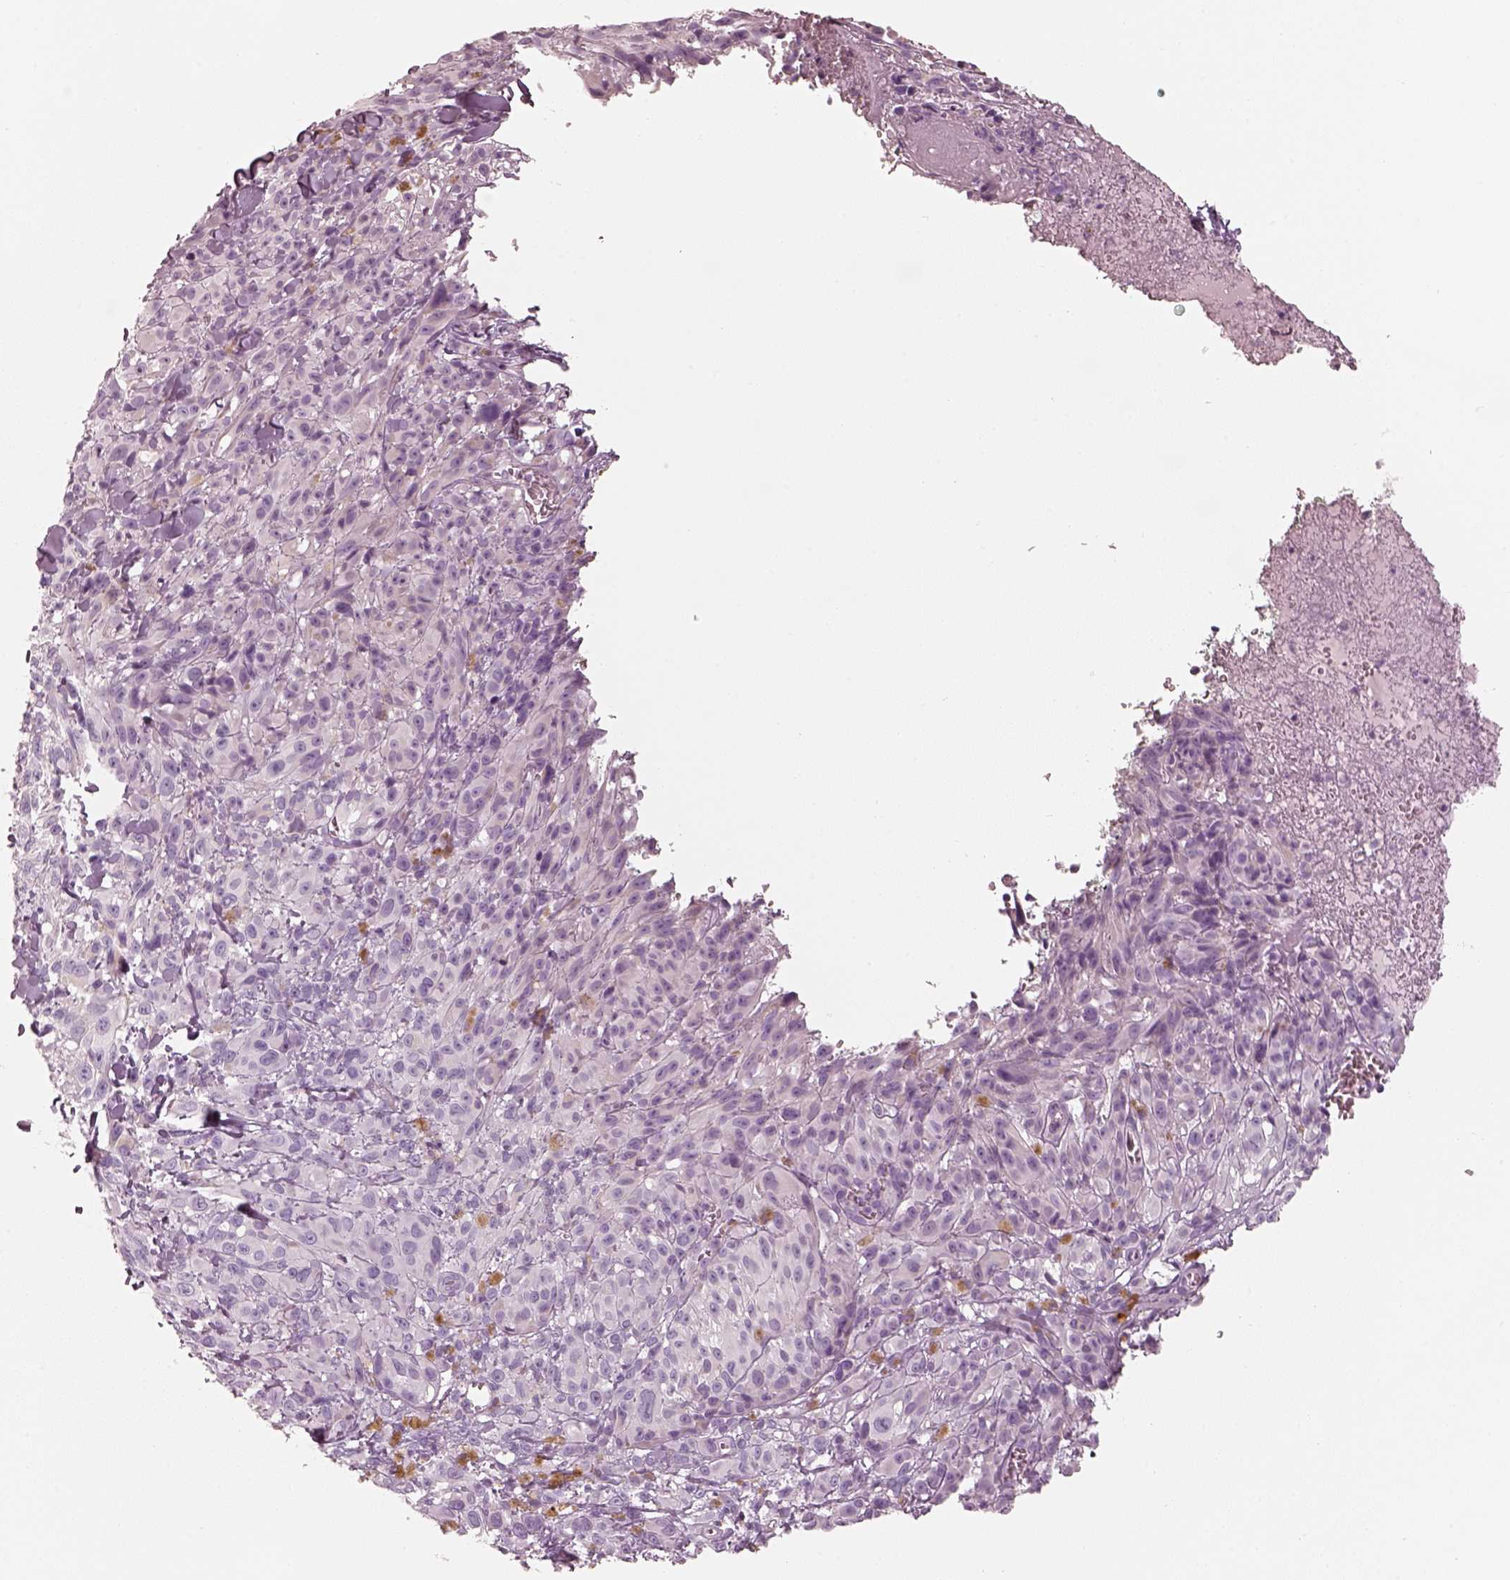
{"staining": {"intensity": "negative", "quantity": "none", "location": "none"}, "tissue": "melanoma", "cell_type": "Tumor cells", "image_type": "cancer", "snomed": [{"axis": "morphology", "description": "Malignant melanoma, NOS"}, {"axis": "topography", "description": "Skin"}], "caption": "High magnification brightfield microscopy of malignant melanoma stained with DAB (3,3'-diaminobenzidine) (brown) and counterstained with hematoxylin (blue): tumor cells show no significant positivity.", "gene": "R3HDML", "patient": {"sex": "male", "age": 83}}